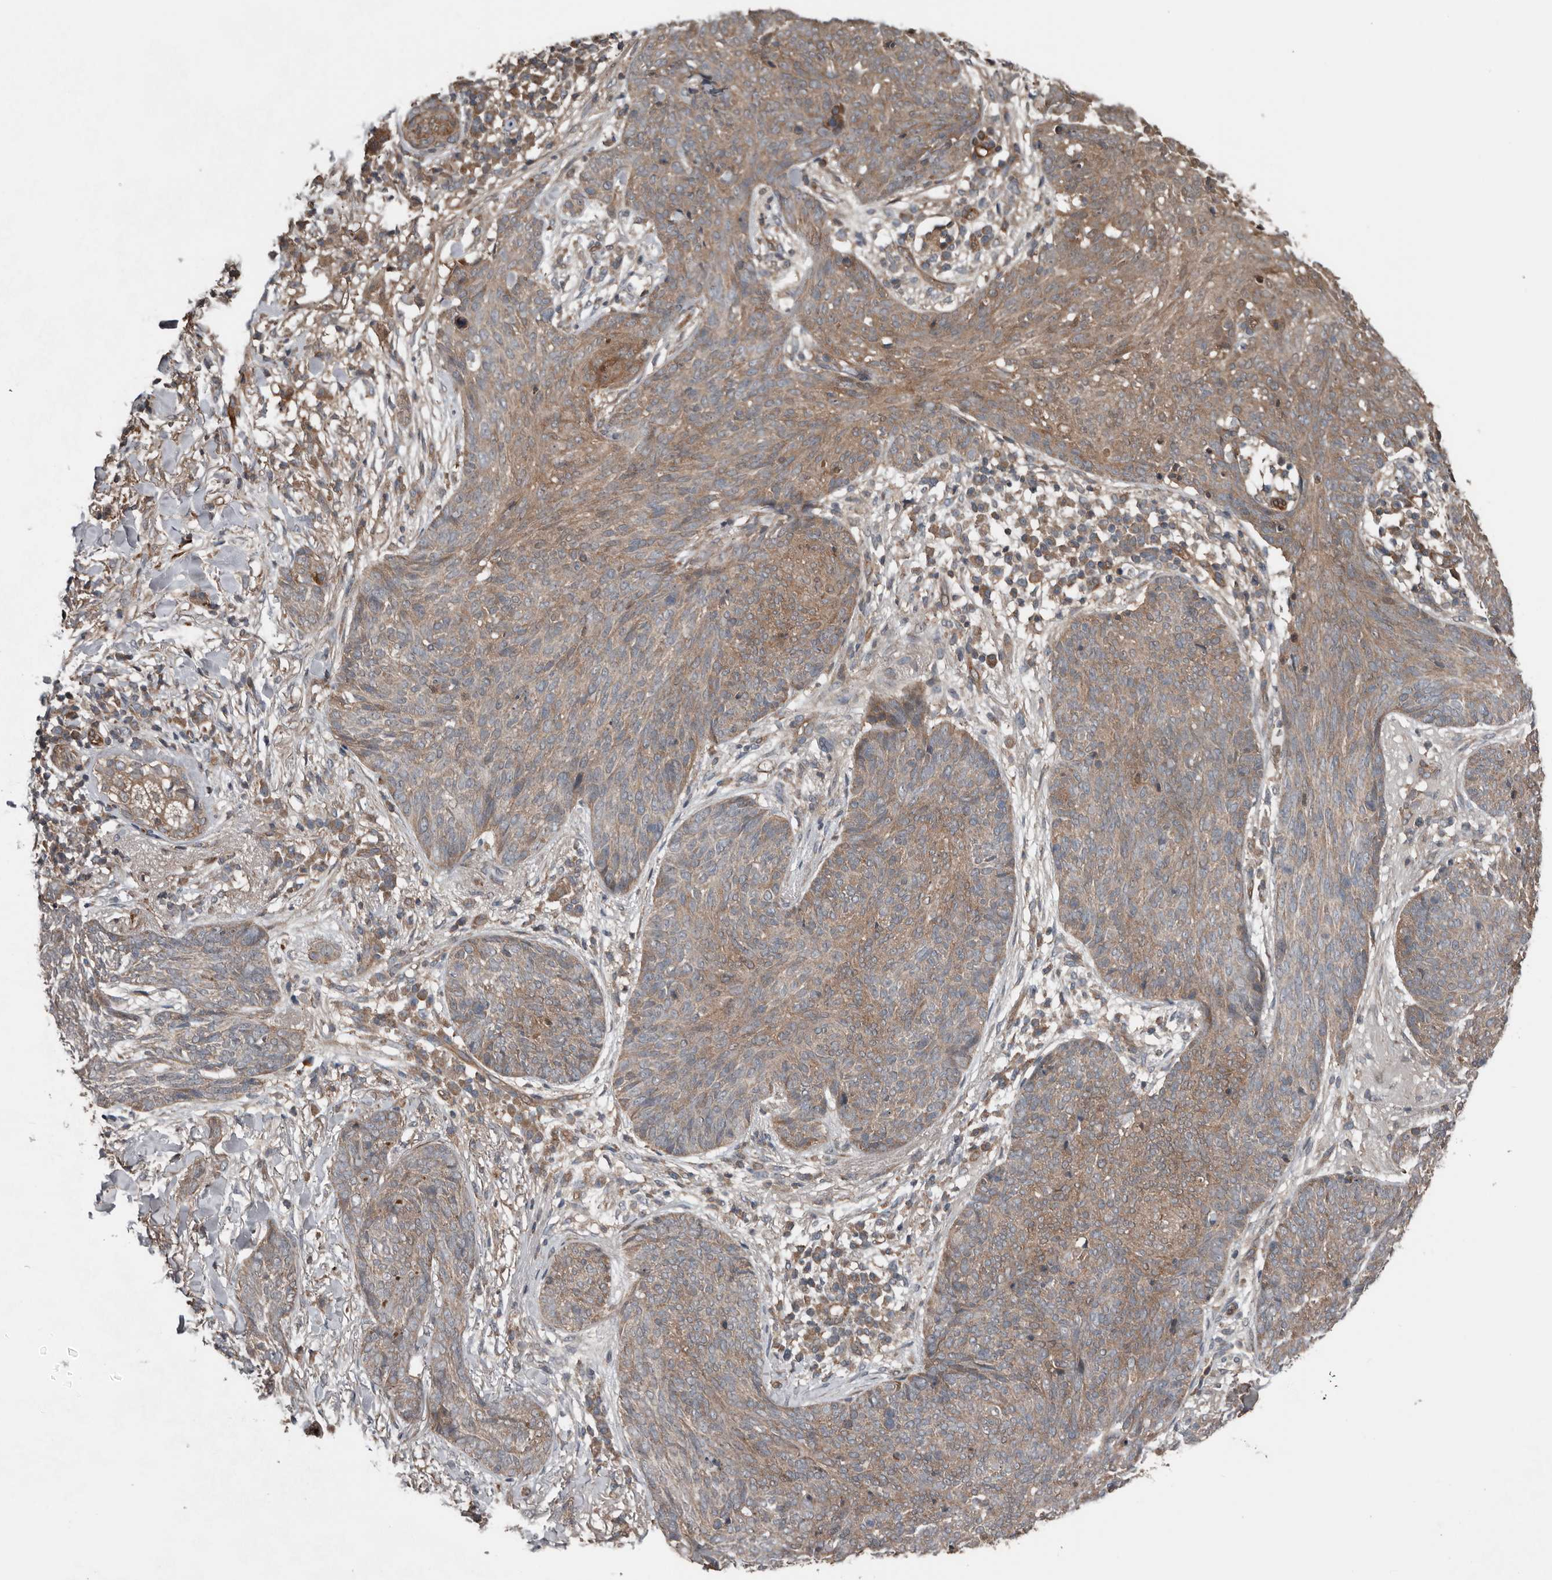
{"staining": {"intensity": "weak", "quantity": ">75%", "location": "cytoplasmic/membranous"}, "tissue": "skin cancer", "cell_type": "Tumor cells", "image_type": "cancer", "snomed": [{"axis": "morphology", "description": "Basal cell carcinoma"}, {"axis": "topography", "description": "Skin"}], "caption": "Immunohistochemical staining of basal cell carcinoma (skin) reveals weak cytoplasmic/membranous protein staining in about >75% of tumor cells. Ihc stains the protein in brown and the nuclei are stained blue.", "gene": "DNAJB4", "patient": {"sex": "male", "age": 85}}